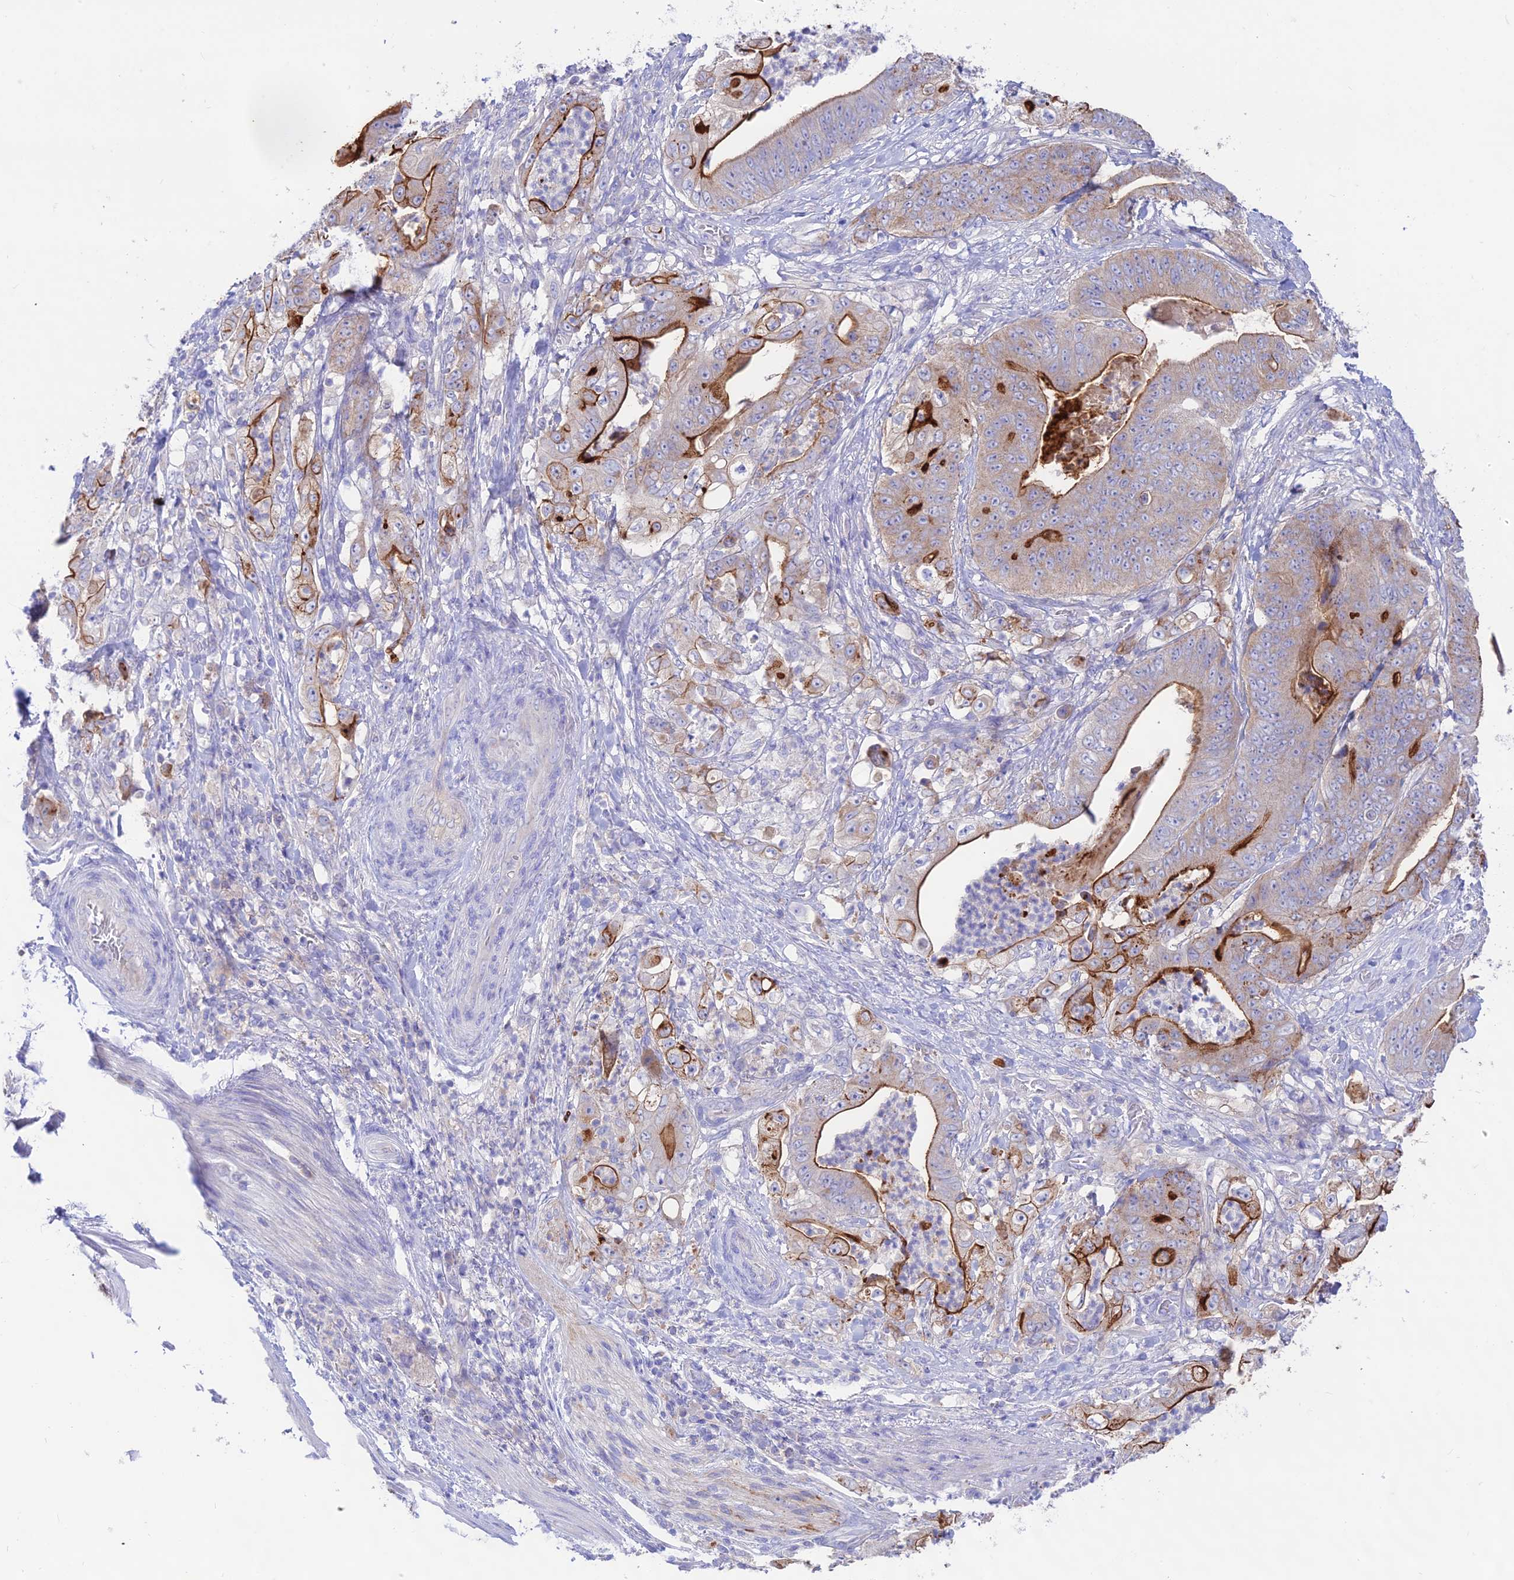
{"staining": {"intensity": "strong", "quantity": "25%-75%", "location": "cytoplasmic/membranous"}, "tissue": "stomach cancer", "cell_type": "Tumor cells", "image_type": "cancer", "snomed": [{"axis": "morphology", "description": "Adenocarcinoma, NOS"}, {"axis": "topography", "description": "Stomach"}], "caption": "Tumor cells reveal high levels of strong cytoplasmic/membranous positivity in approximately 25%-75% of cells in adenocarcinoma (stomach). (DAB IHC with brightfield microscopy, high magnification).", "gene": "NLRP9", "patient": {"sex": "female", "age": 73}}